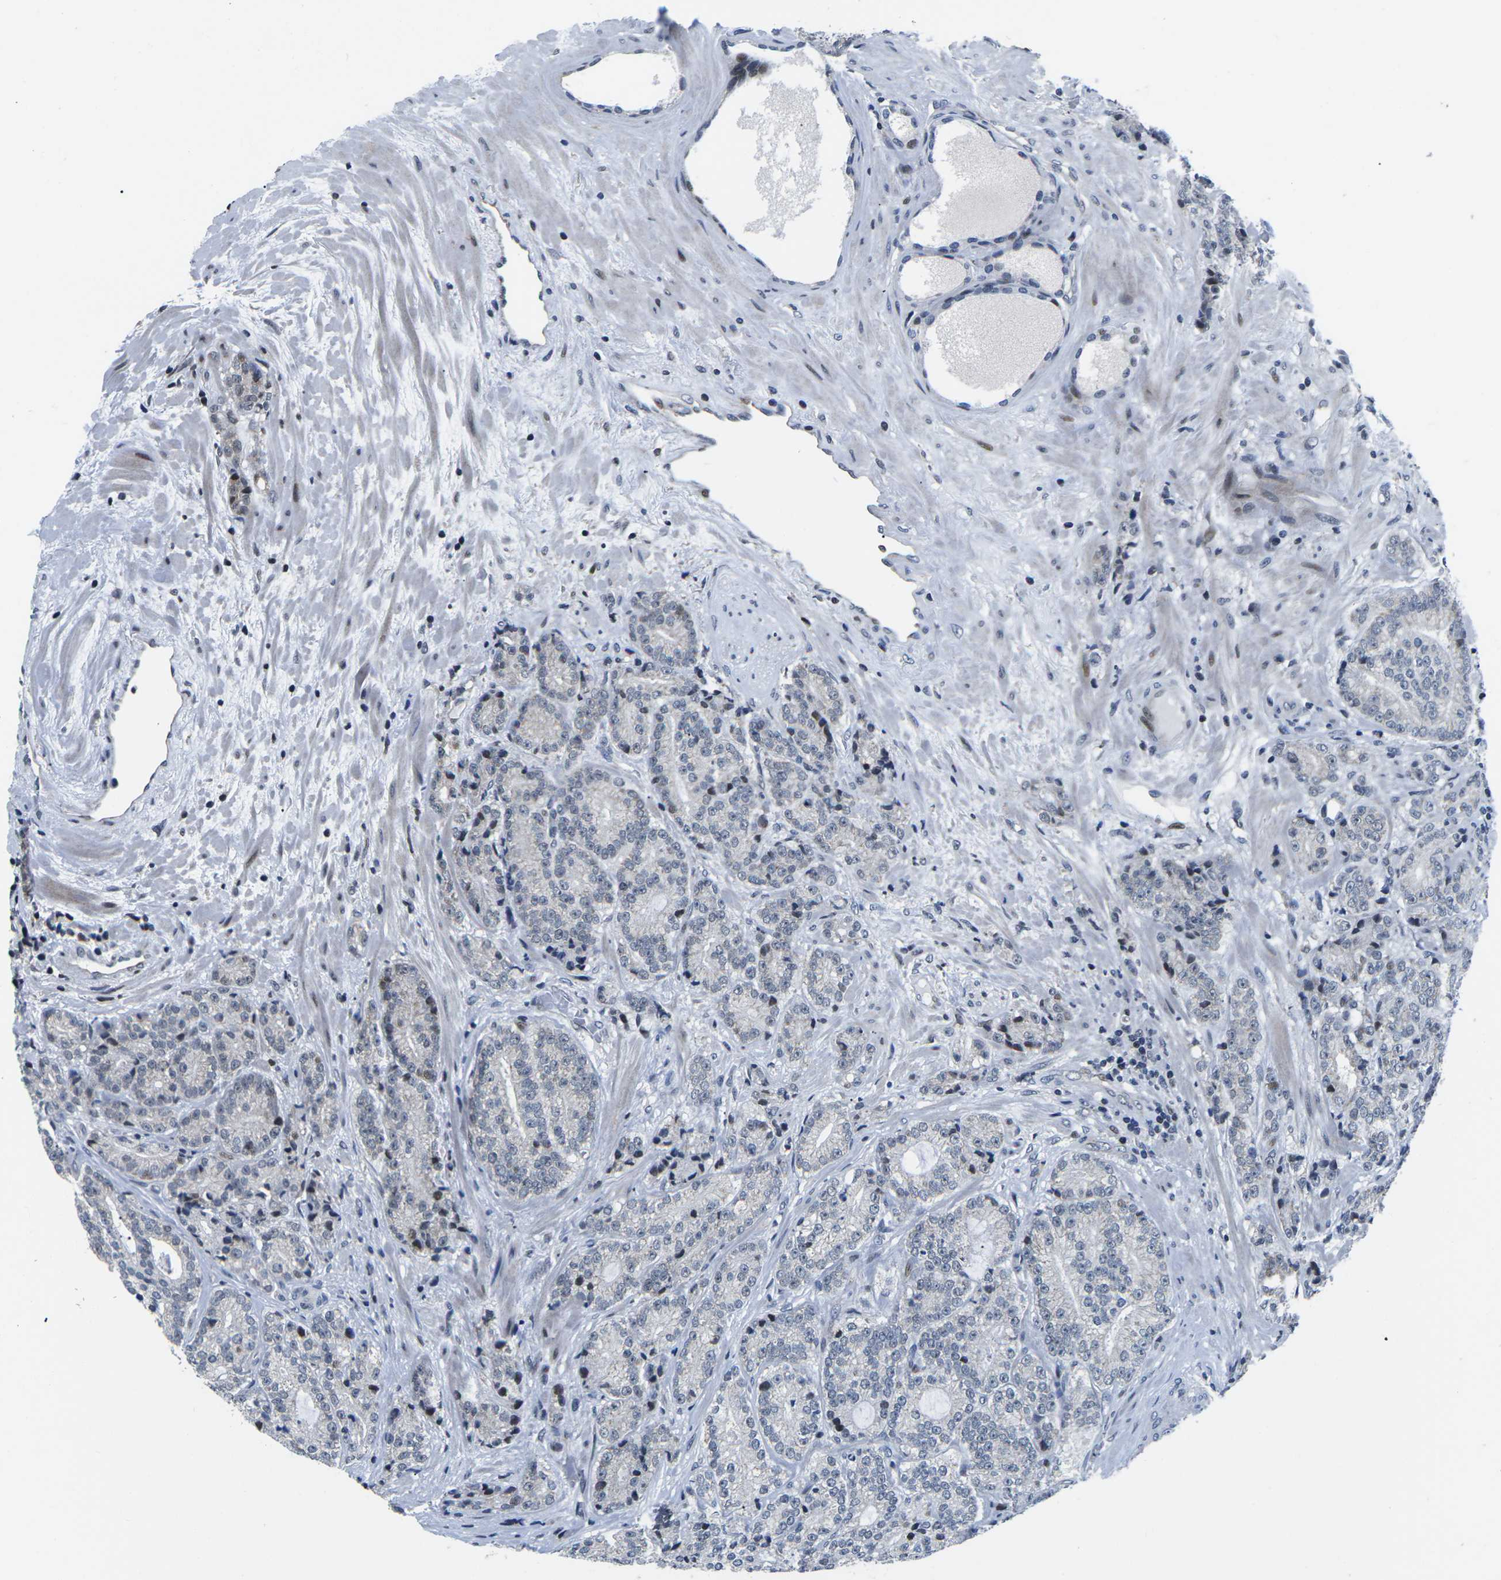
{"staining": {"intensity": "moderate", "quantity": "<25%", "location": "nuclear"}, "tissue": "prostate cancer", "cell_type": "Tumor cells", "image_type": "cancer", "snomed": [{"axis": "morphology", "description": "Adenocarcinoma, High grade"}, {"axis": "topography", "description": "Prostate"}], "caption": "A micrograph of prostate high-grade adenocarcinoma stained for a protein demonstrates moderate nuclear brown staining in tumor cells. (Stains: DAB in brown, nuclei in blue, Microscopy: brightfield microscopy at high magnification).", "gene": "CDC73", "patient": {"sex": "male", "age": 61}}